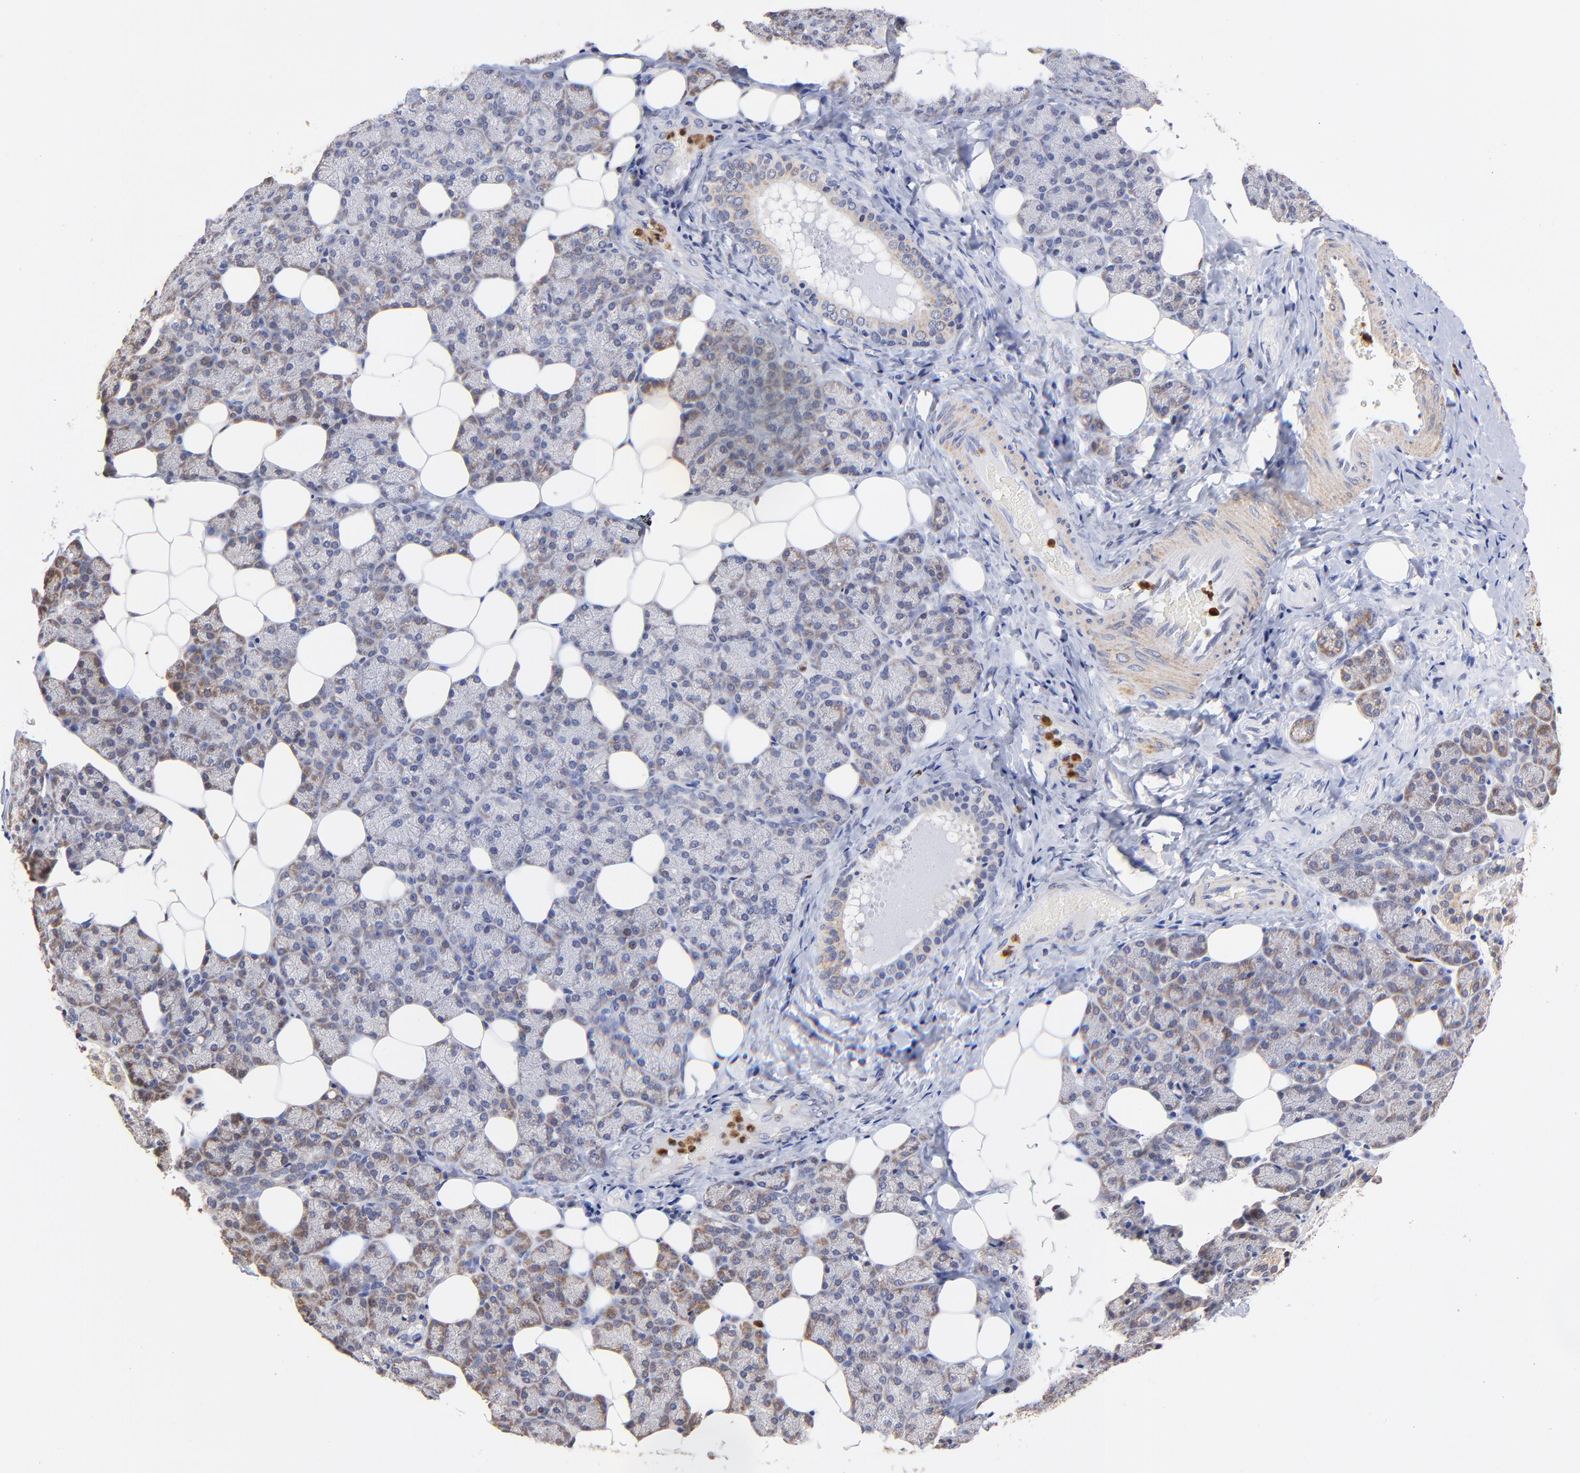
{"staining": {"intensity": "weak", "quantity": "<25%", "location": "cytoplasmic/membranous"}, "tissue": "salivary gland", "cell_type": "Glandular cells", "image_type": "normal", "snomed": [{"axis": "morphology", "description": "Normal tissue, NOS"}, {"axis": "topography", "description": "Lymph node"}, {"axis": "topography", "description": "Salivary gland"}], "caption": "Immunohistochemistry (IHC) histopathology image of normal salivary gland stained for a protein (brown), which demonstrates no staining in glandular cells.", "gene": "BBOF1", "patient": {"sex": "male", "age": 8}}